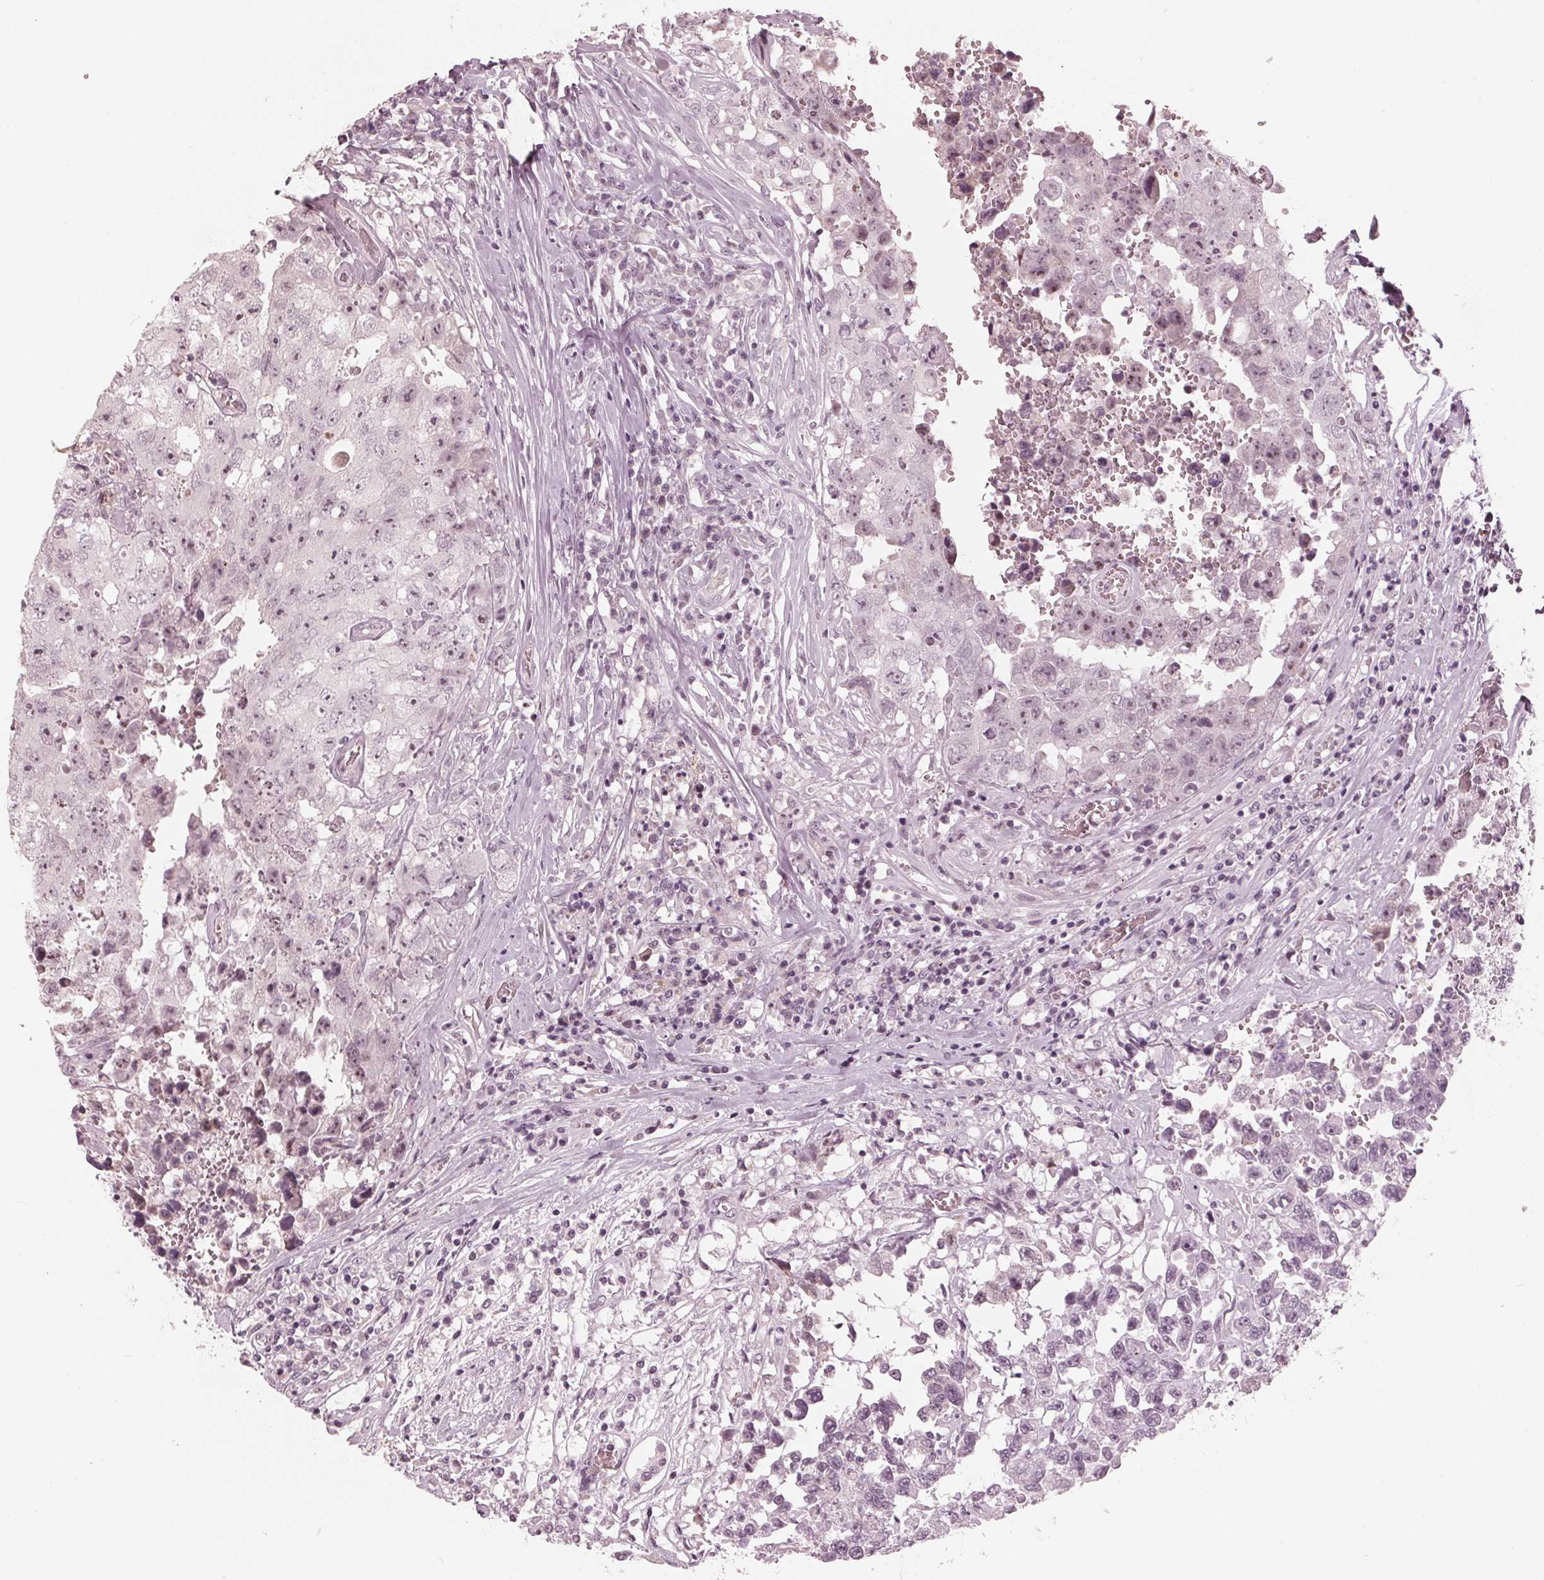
{"staining": {"intensity": "negative", "quantity": "none", "location": "none"}, "tissue": "testis cancer", "cell_type": "Tumor cells", "image_type": "cancer", "snomed": [{"axis": "morphology", "description": "Carcinoma, Embryonal, NOS"}, {"axis": "topography", "description": "Testis"}], "caption": "There is no significant expression in tumor cells of testis embryonal carcinoma. Nuclei are stained in blue.", "gene": "ADPRHL1", "patient": {"sex": "male", "age": 36}}